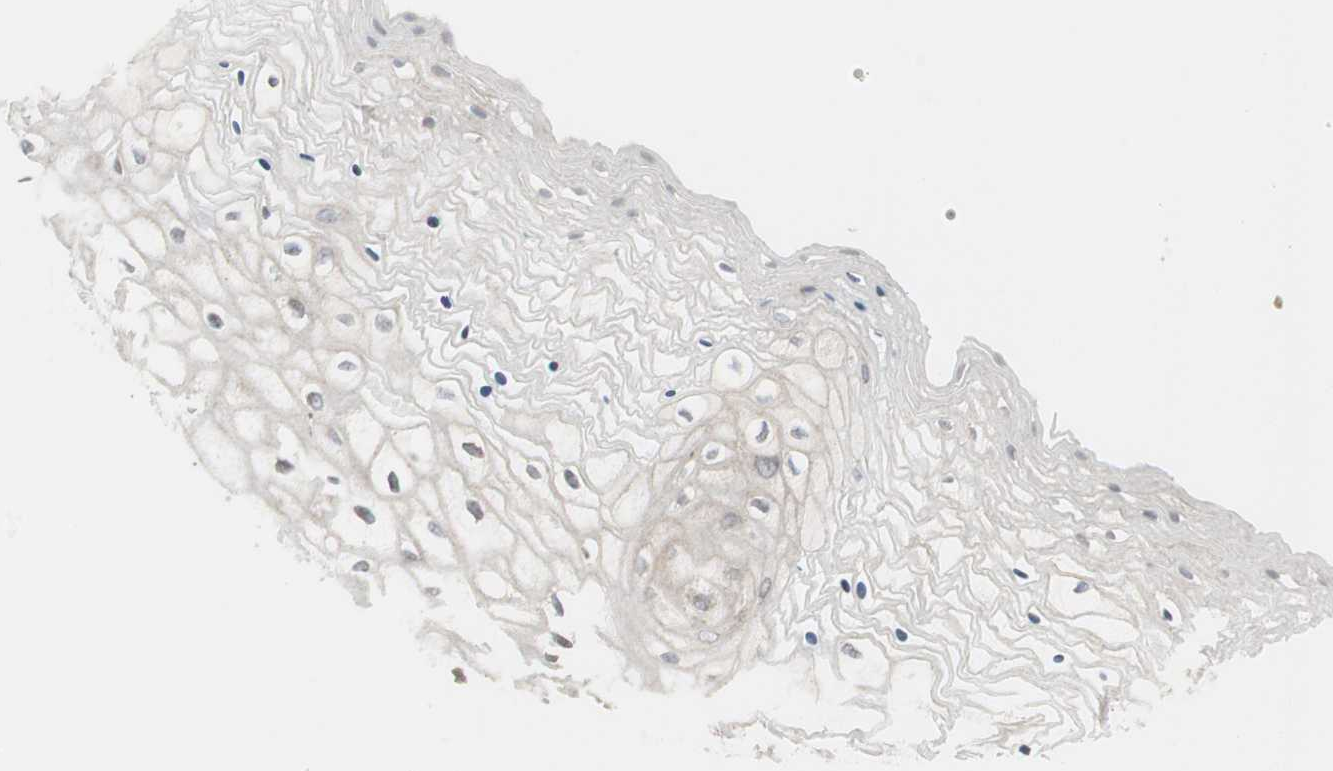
{"staining": {"intensity": "moderate", "quantity": "<25%", "location": "cytoplasmic/membranous"}, "tissue": "vagina", "cell_type": "Squamous epithelial cells", "image_type": "normal", "snomed": [{"axis": "morphology", "description": "Normal tissue, NOS"}, {"axis": "topography", "description": "Vagina"}], "caption": "High-power microscopy captured an immunohistochemistry (IHC) image of benign vagina, revealing moderate cytoplasmic/membranous staining in approximately <25% of squamous epithelial cells.", "gene": "MAD2L2", "patient": {"sex": "female", "age": 34}}